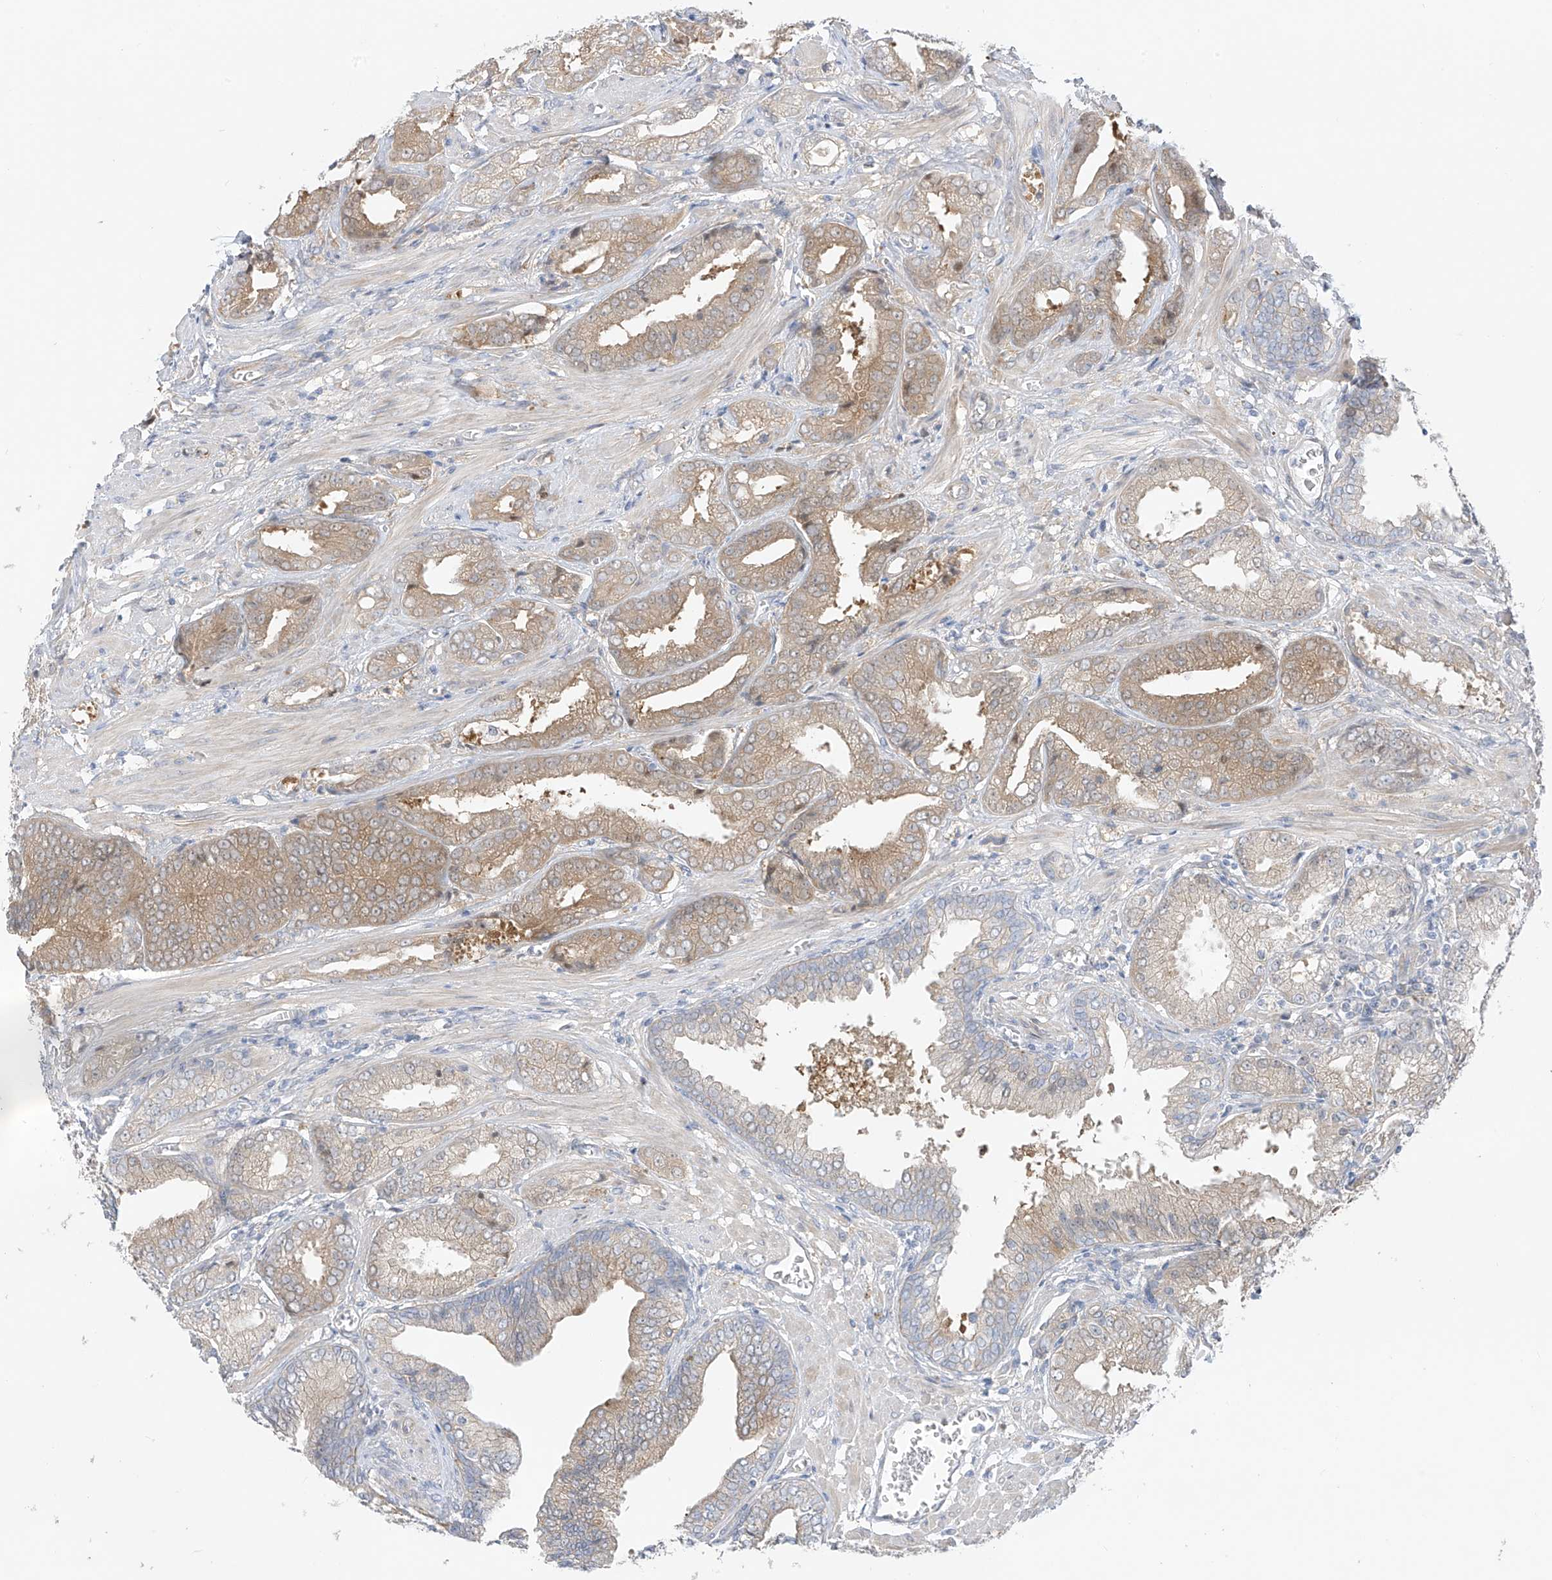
{"staining": {"intensity": "moderate", "quantity": "25%-75%", "location": "cytoplasmic/membranous"}, "tissue": "prostate cancer", "cell_type": "Tumor cells", "image_type": "cancer", "snomed": [{"axis": "morphology", "description": "Adenocarcinoma, Low grade"}, {"axis": "topography", "description": "Prostate"}], "caption": "DAB immunohistochemical staining of human prostate cancer shows moderate cytoplasmic/membranous protein expression in about 25%-75% of tumor cells. (Brightfield microscopy of DAB IHC at high magnification).", "gene": "EIPR1", "patient": {"sex": "male", "age": 67}}